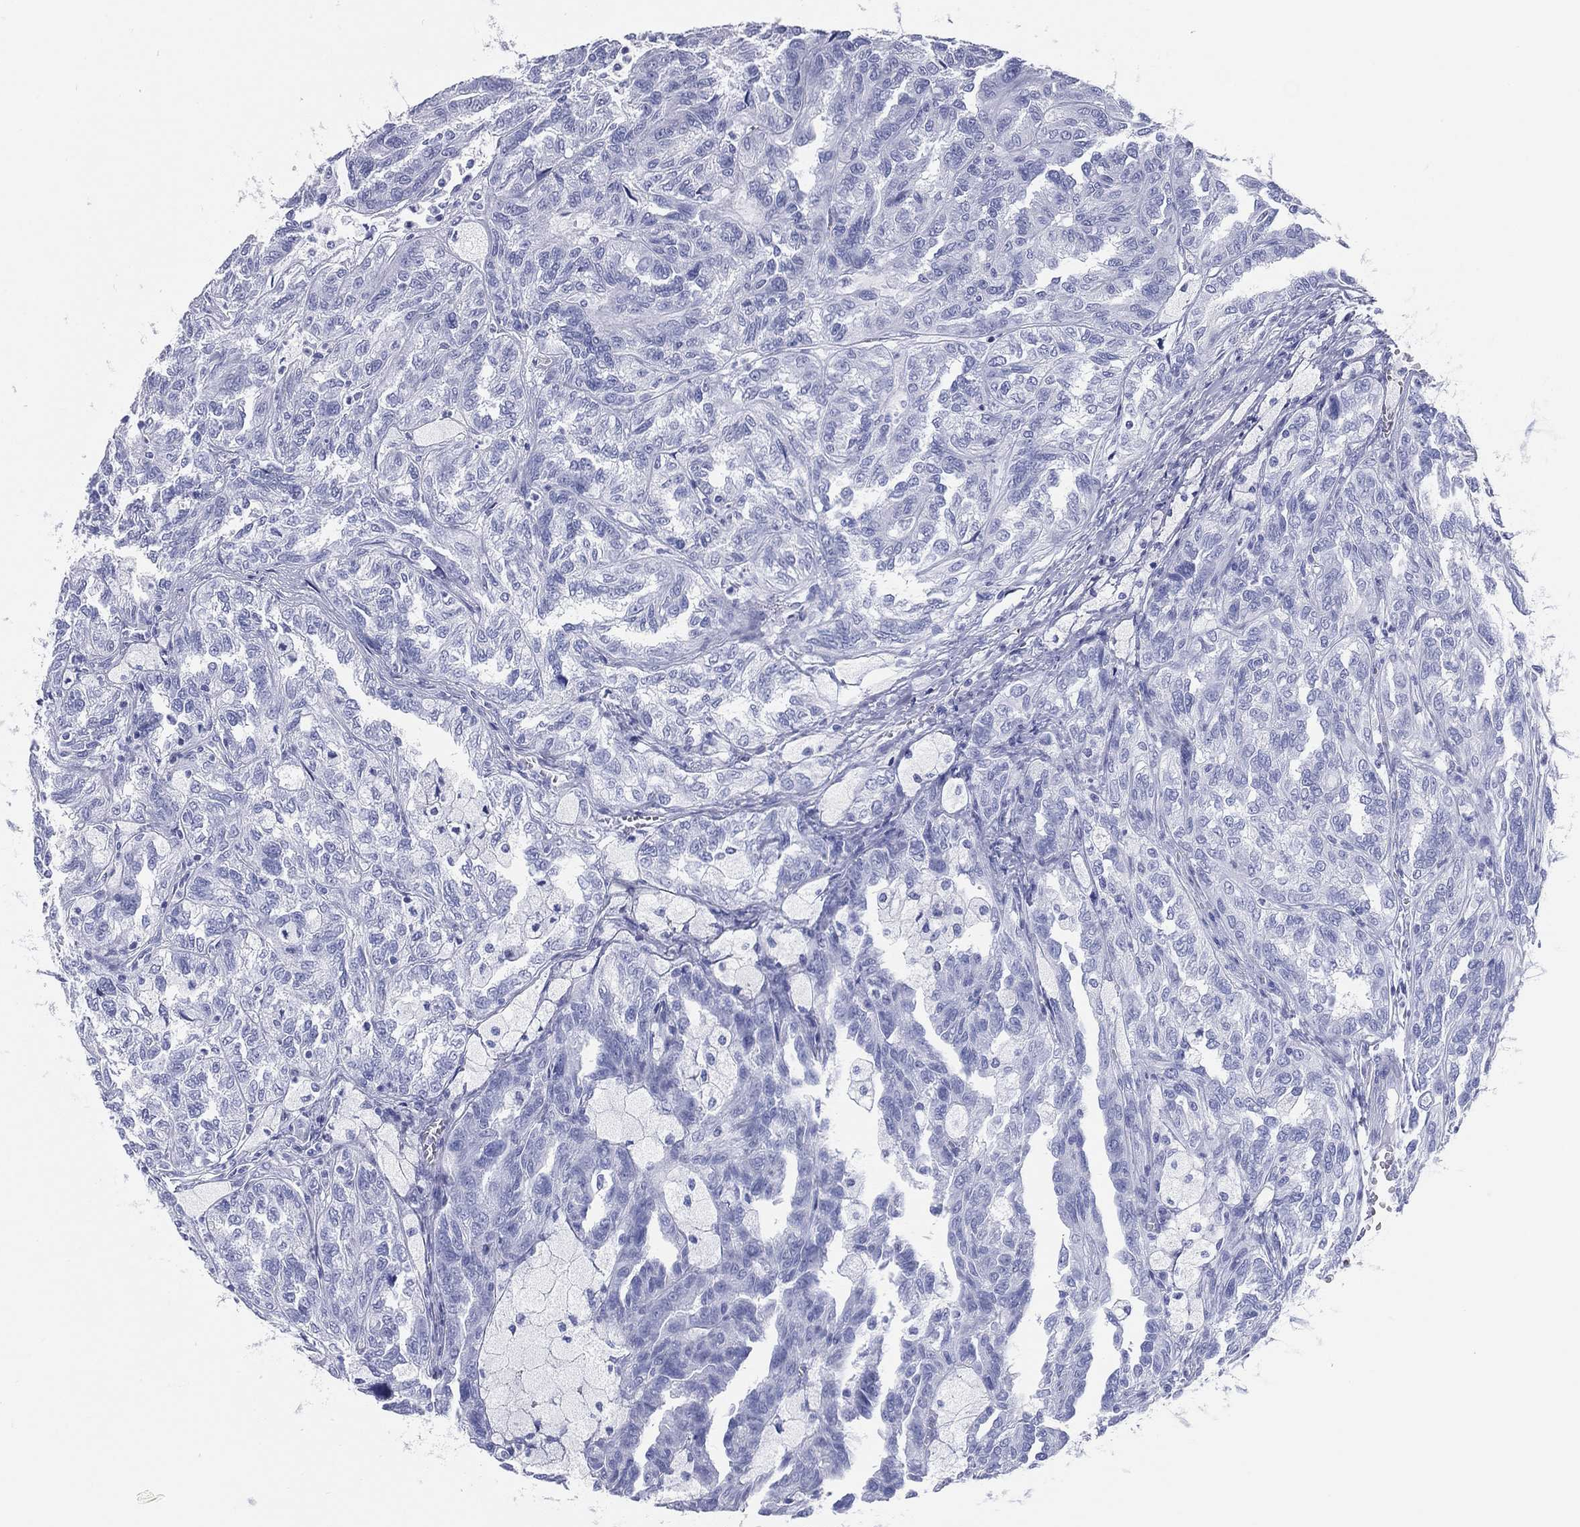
{"staining": {"intensity": "negative", "quantity": "none", "location": "none"}, "tissue": "renal cancer", "cell_type": "Tumor cells", "image_type": "cancer", "snomed": [{"axis": "morphology", "description": "Adenocarcinoma, NOS"}, {"axis": "topography", "description": "Kidney"}], "caption": "High magnification brightfield microscopy of adenocarcinoma (renal) stained with DAB (3,3'-diaminobenzidine) (brown) and counterstained with hematoxylin (blue): tumor cells show no significant positivity.", "gene": "CD79A", "patient": {"sex": "male", "age": 79}}